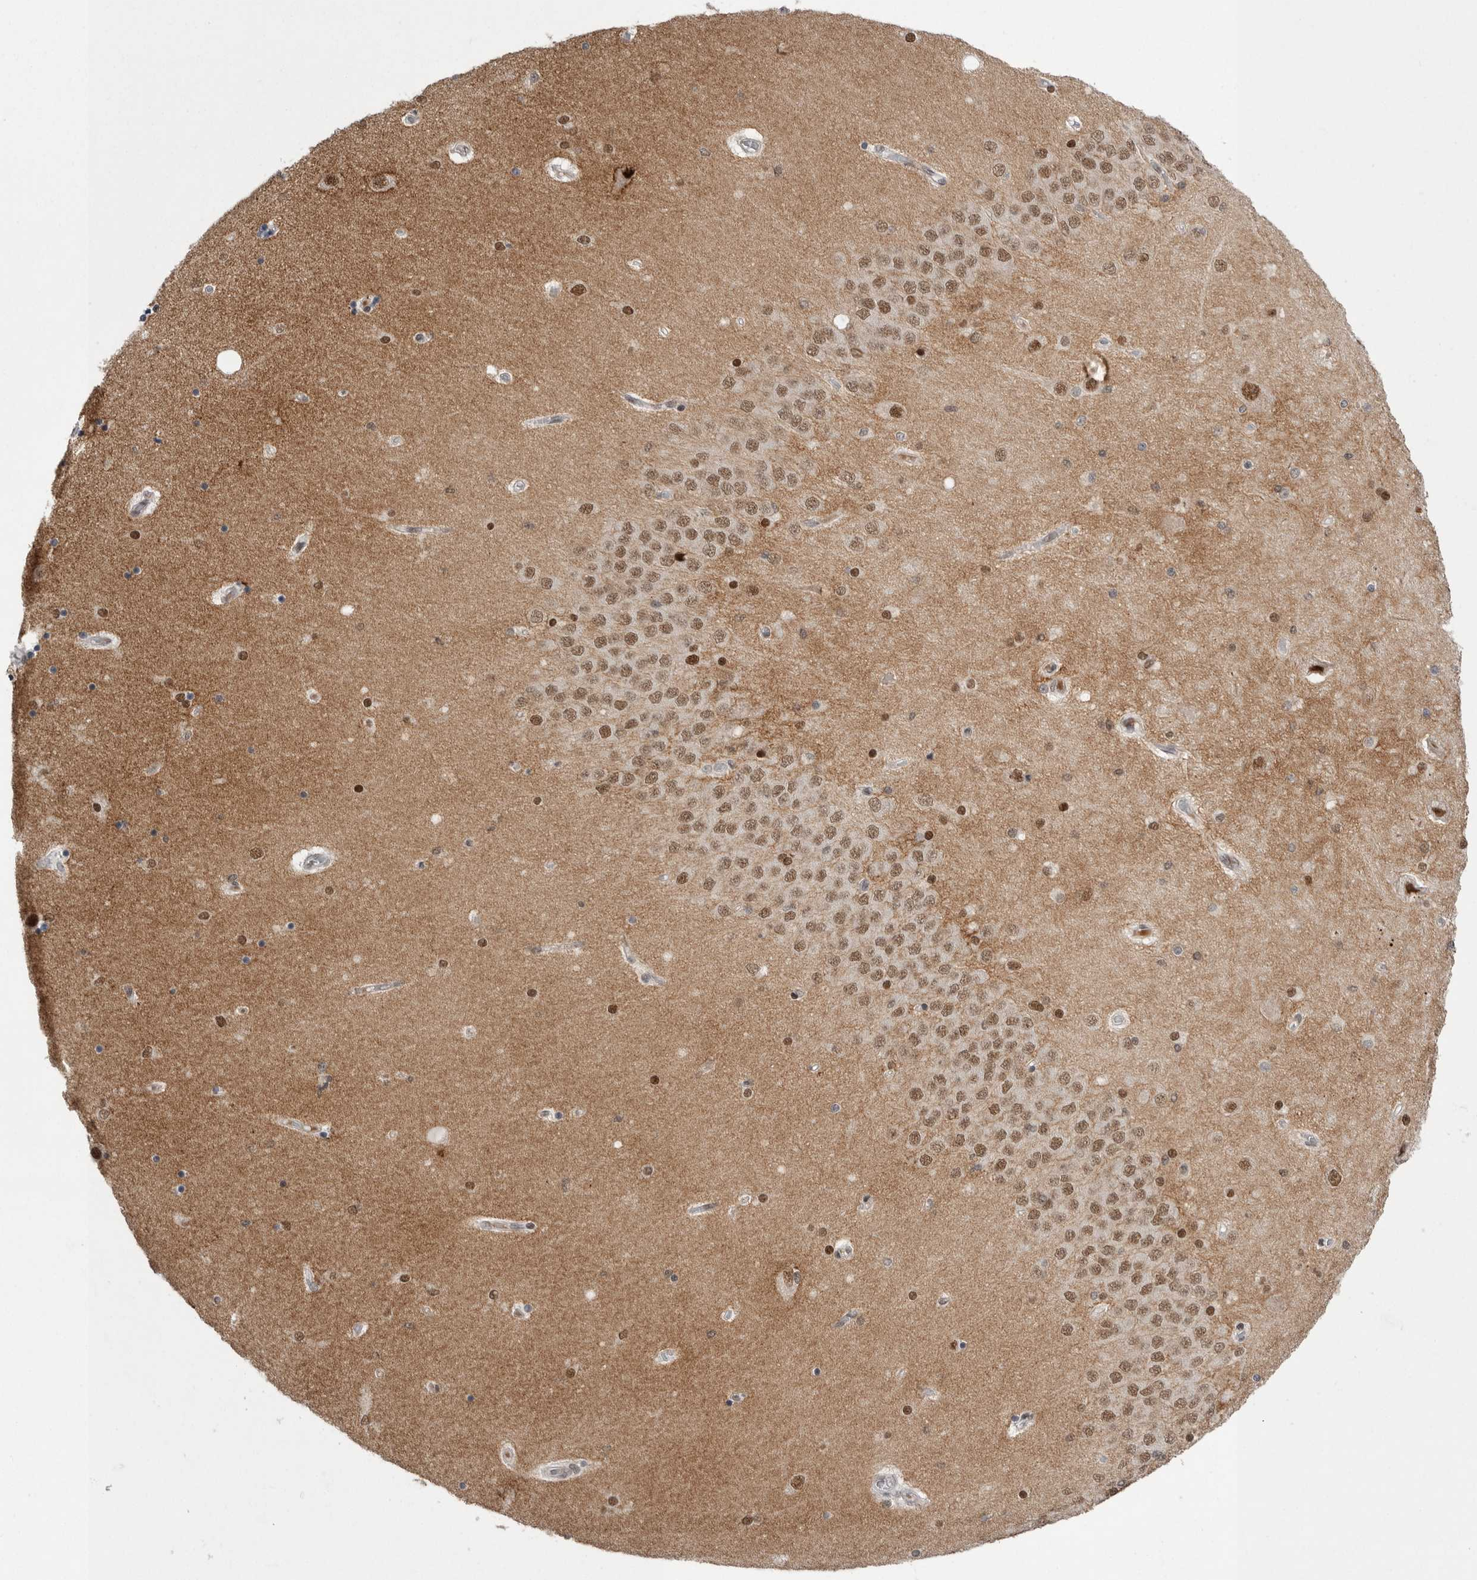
{"staining": {"intensity": "moderate", "quantity": "25%-75%", "location": "nuclear"}, "tissue": "hippocampus", "cell_type": "Glial cells", "image_type": "normal", "snomed": [{"axis": "morphology", "description": "Normal tissue, NOS"}, {"axis": "topography", "description": "Hippocampus"}], "caption": "Immunohistochemical staining of benign hippocampus displays medium levels of moderate nuclear staining in about 25%-75% of glial cells. (DAB (3,3'-diaminobenzidine) IHC with brightfield microscopy, high magnification).", "gene": "POU5F1", "patient": {"sex": "female", "age": 54}}